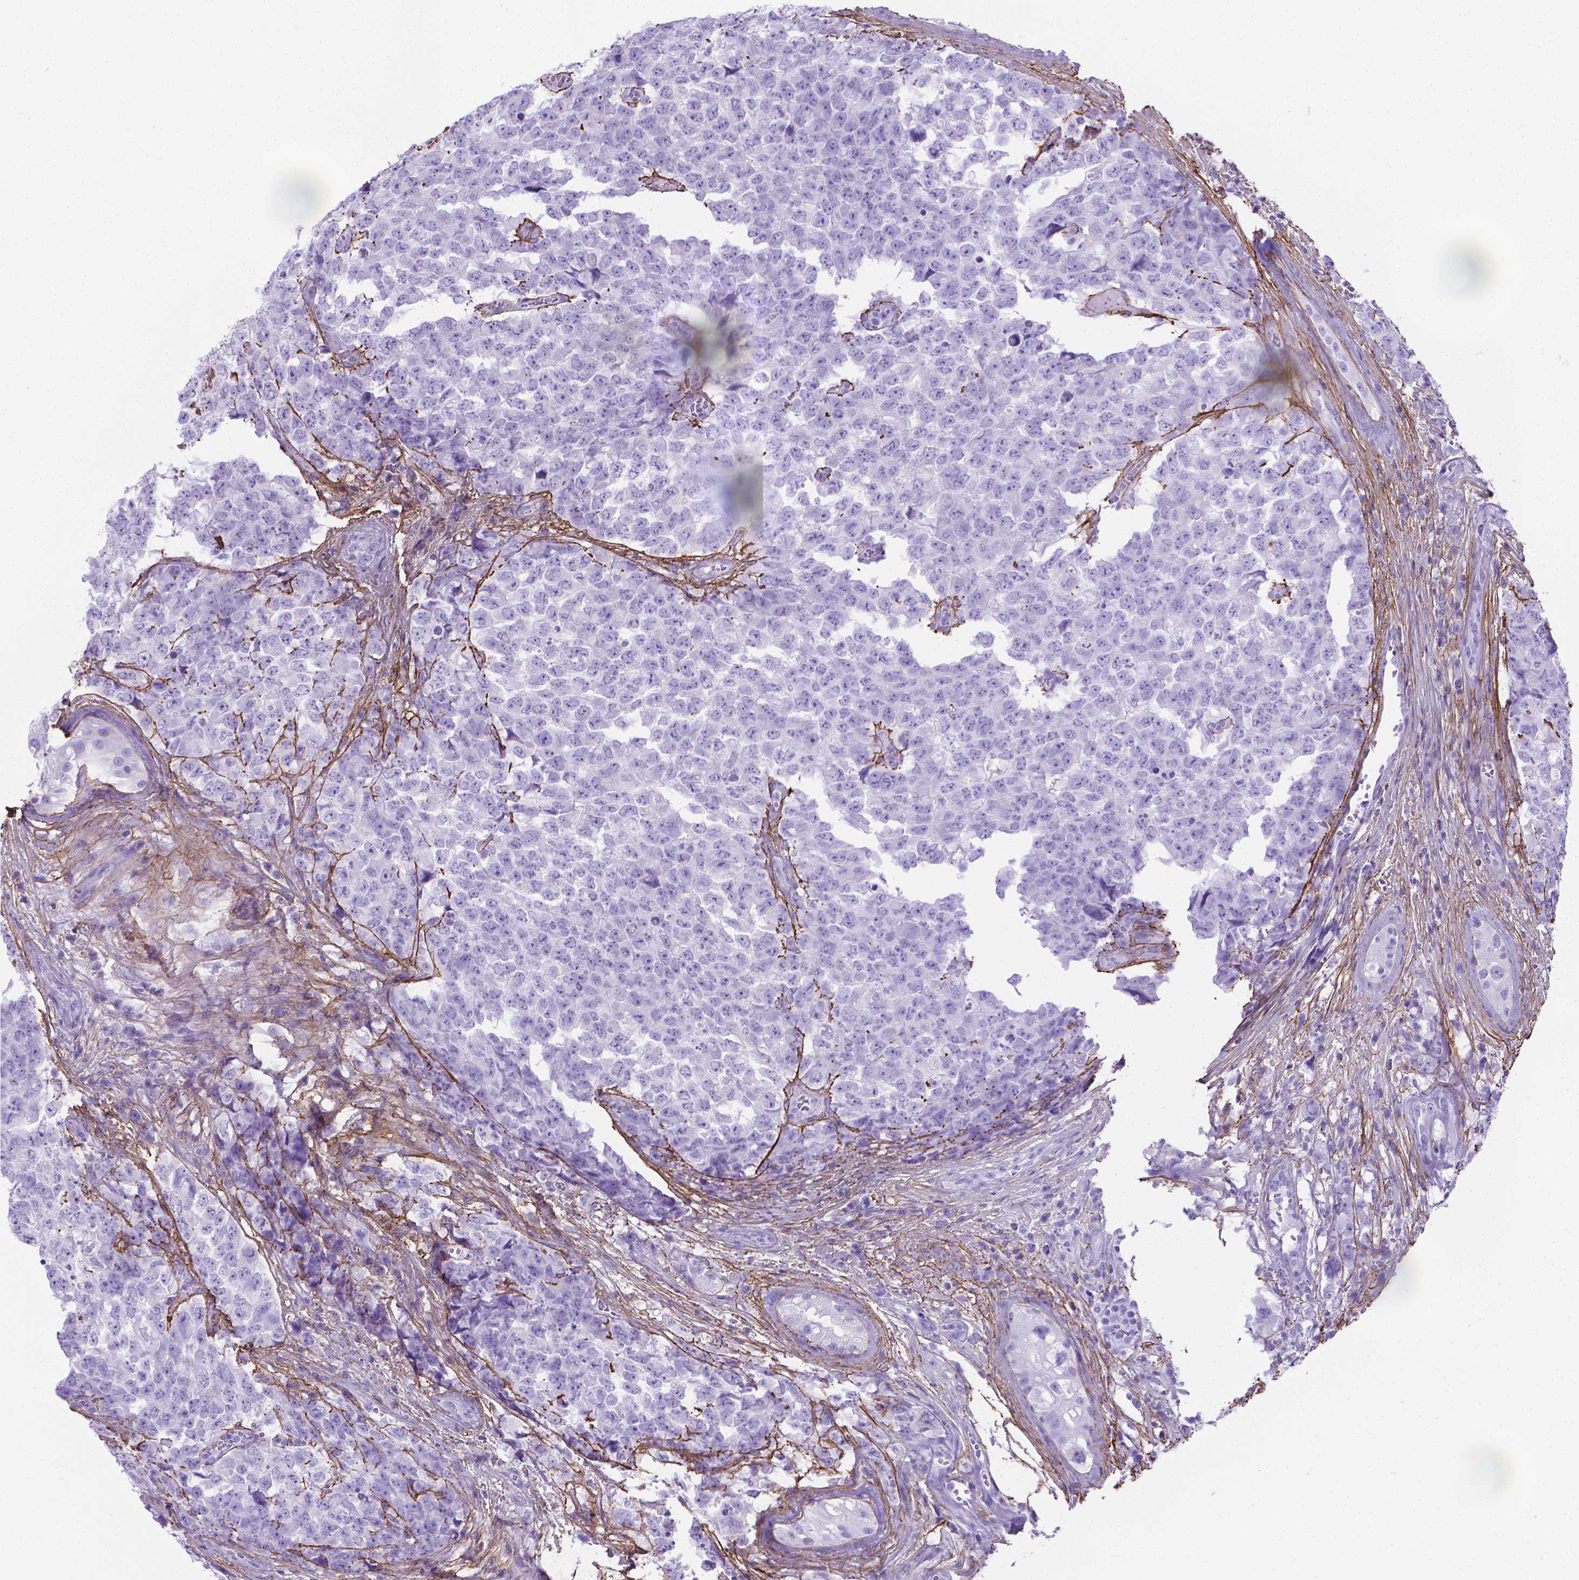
{"staining": {"intensity": "negative", "quantity": "none", "location": "none"}, "tissue": "testis cancer", "cell_type": "Tumor cells", "image_type": "cancer", "snomed": [{"axis": "morphology", "description": "Carcinoma, Embryonal, NOS"}, {"axis": "topography", "description": "Testis"}], "caption": "Immunohistochemical staining of human testis embryonal carcinoma demonstrates no significant expression in tumor cells. The staining was performed using DAB to visualize the protein expression in brown, while the nuclei were stained in blue with hematoxylin (Magnification: 20x).", "gene": "MFAP2", "patient": {"sex": "male", "age": 23}}